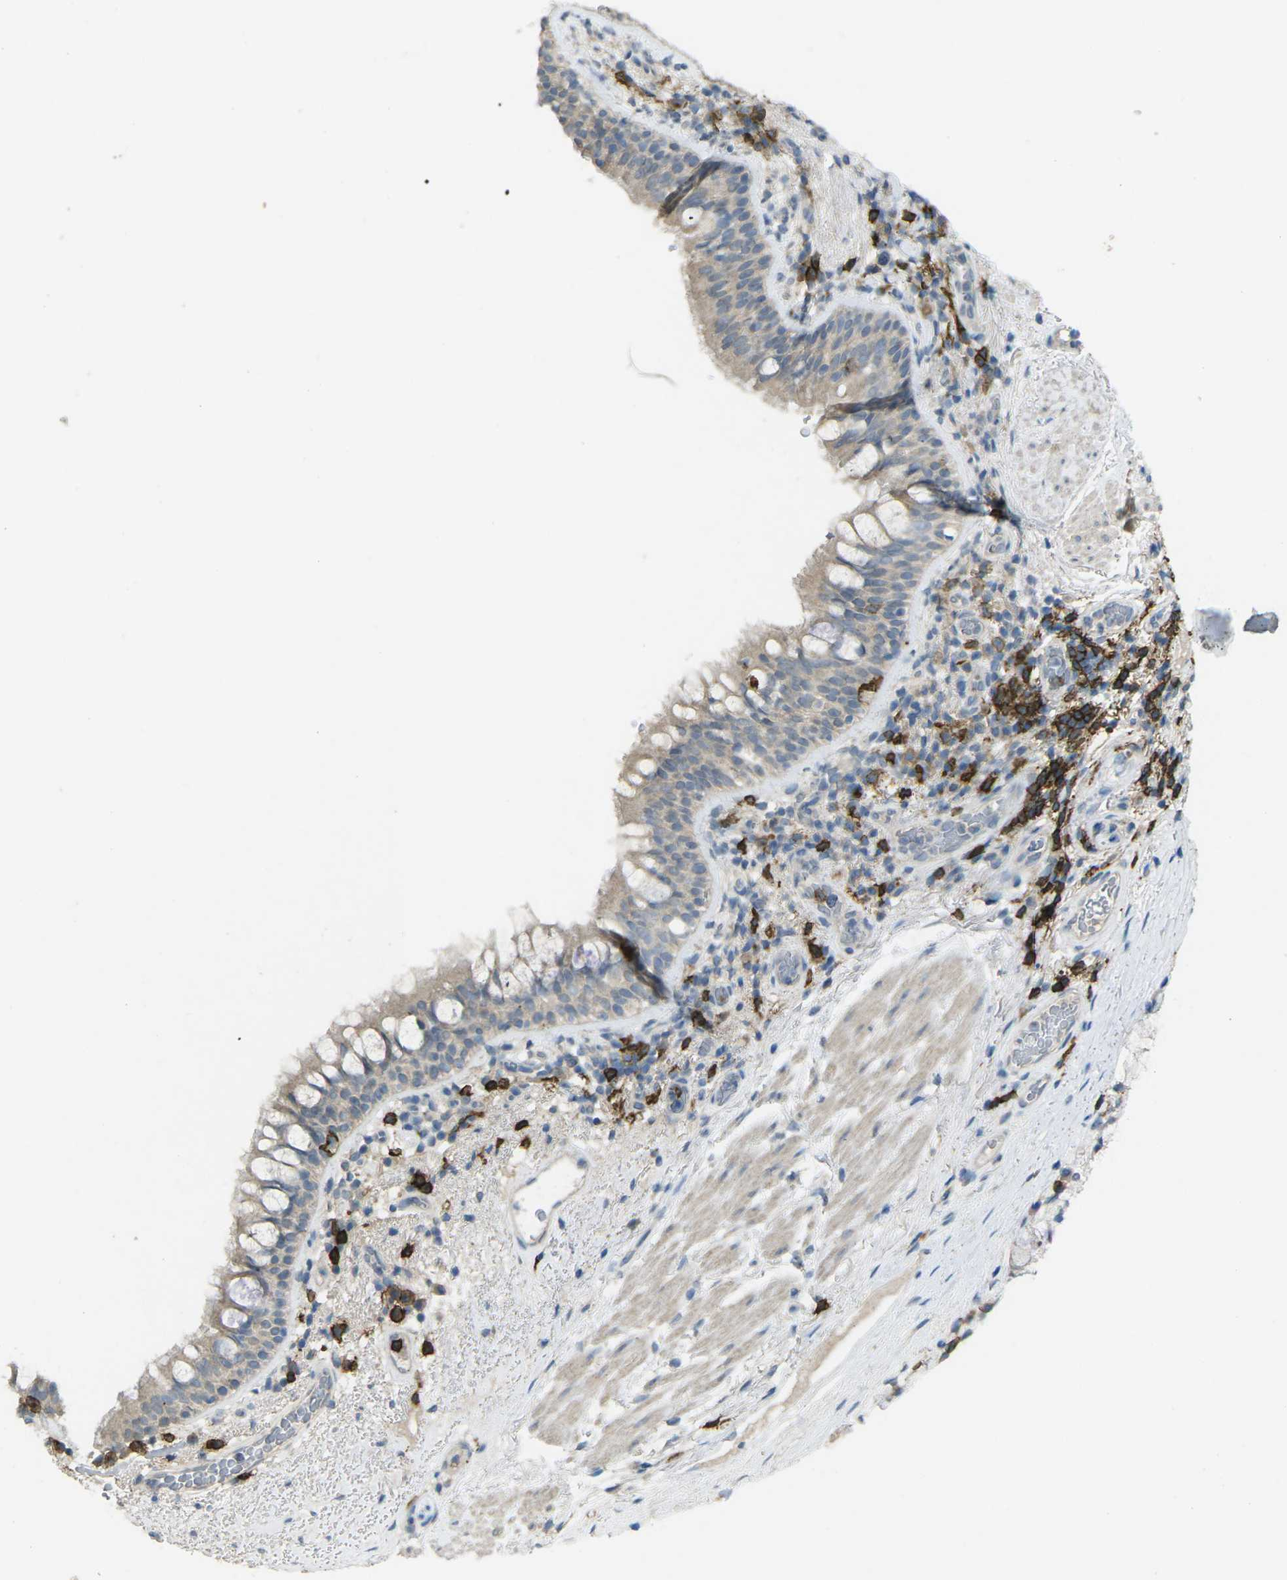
{"staining": {"intensity": "weak", "quantity": "25%-75%", "location": "cytoplasmic/membranous"}, "tissue": "bronchus", "cell_type": "Respiratory epithelial cells", "image_type": "normal", "snomed": [{"axis": "morphology", "description": "Normal tissue, NOS"}, {"axis": "morphology", "description": "Inflammation, NOS"}, {"axis": "topography", "description": "Cartilage tissue"}, {"axis": "topography", "description": "Bronchus"}], "caption": "Immunohistochemical staining of normal human bronchus exhibits low levels of weak cytoplasmic/membranous positivity in about 25%-75% of respiratory epithelial cells. The staining was performed using DAB, with brown indicating positive protein expression. Nuclei are stained blue with hematoxylin.", "gene": "CD19", "patient": {"sex": "male", "age": 77}}